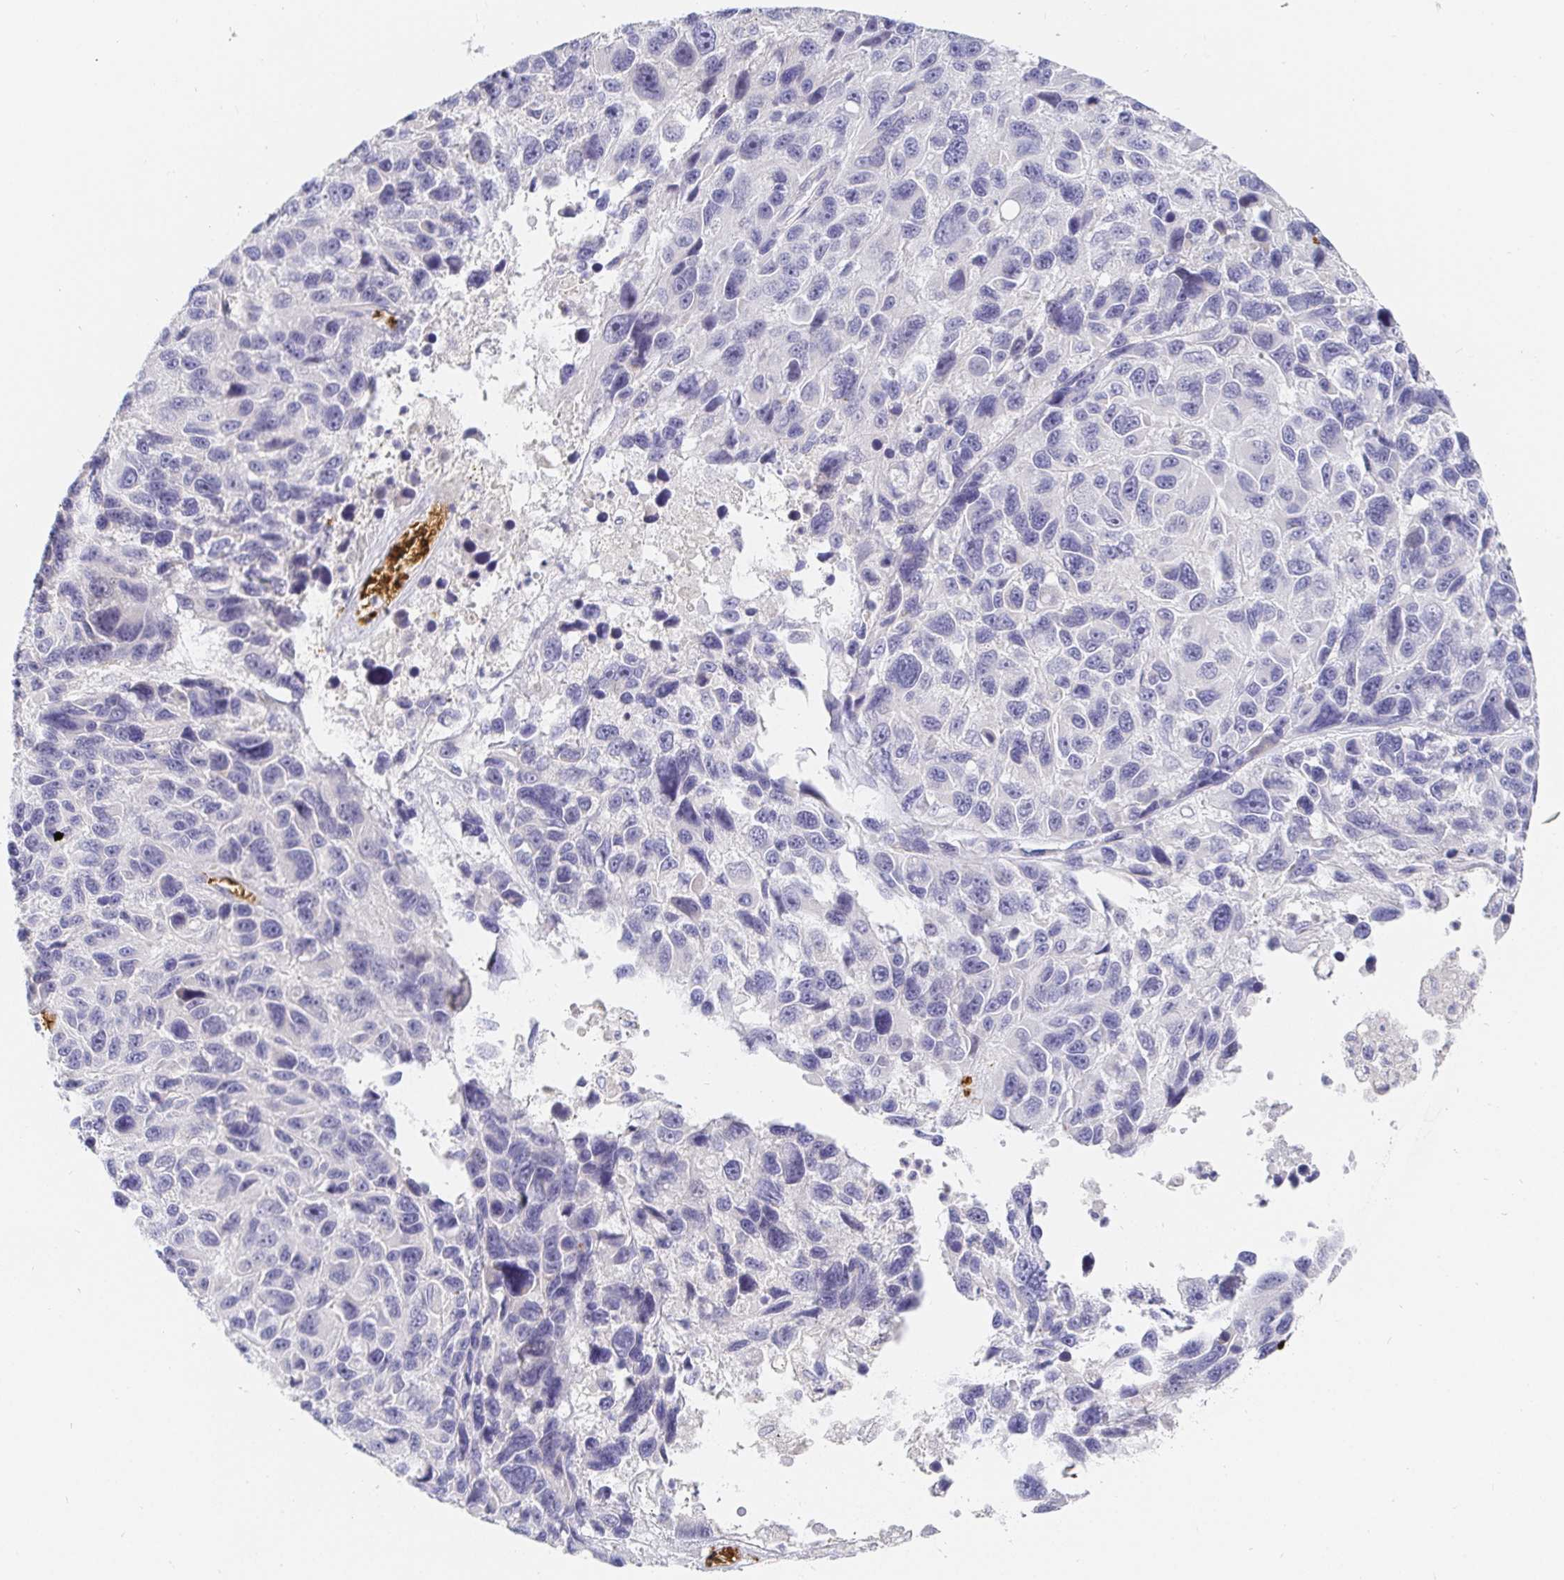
{"staining": {"intensity": "negative", "quantity": "none", "location": "none"}, "tissue": "melanoma", "cell_type": "Tumor cells", "image_type": "cancer", "snomed": [{"axis": "morphology", "description": "Malignant melanoma, NOS"}, {"axis": "topography", "description": "Skin"}], "caption": "The micrograph demonstrates no staining of tumor cells in melanoma. Brightfield microscopy of immunohistochemistry (IHC) stained with DAB (3,3'-diaminobenzidine) (brown) and hematoxylin (blue), captured at high magnification.", "gene": "FGF21", "patient": {"sex": "male", "age": 53}}